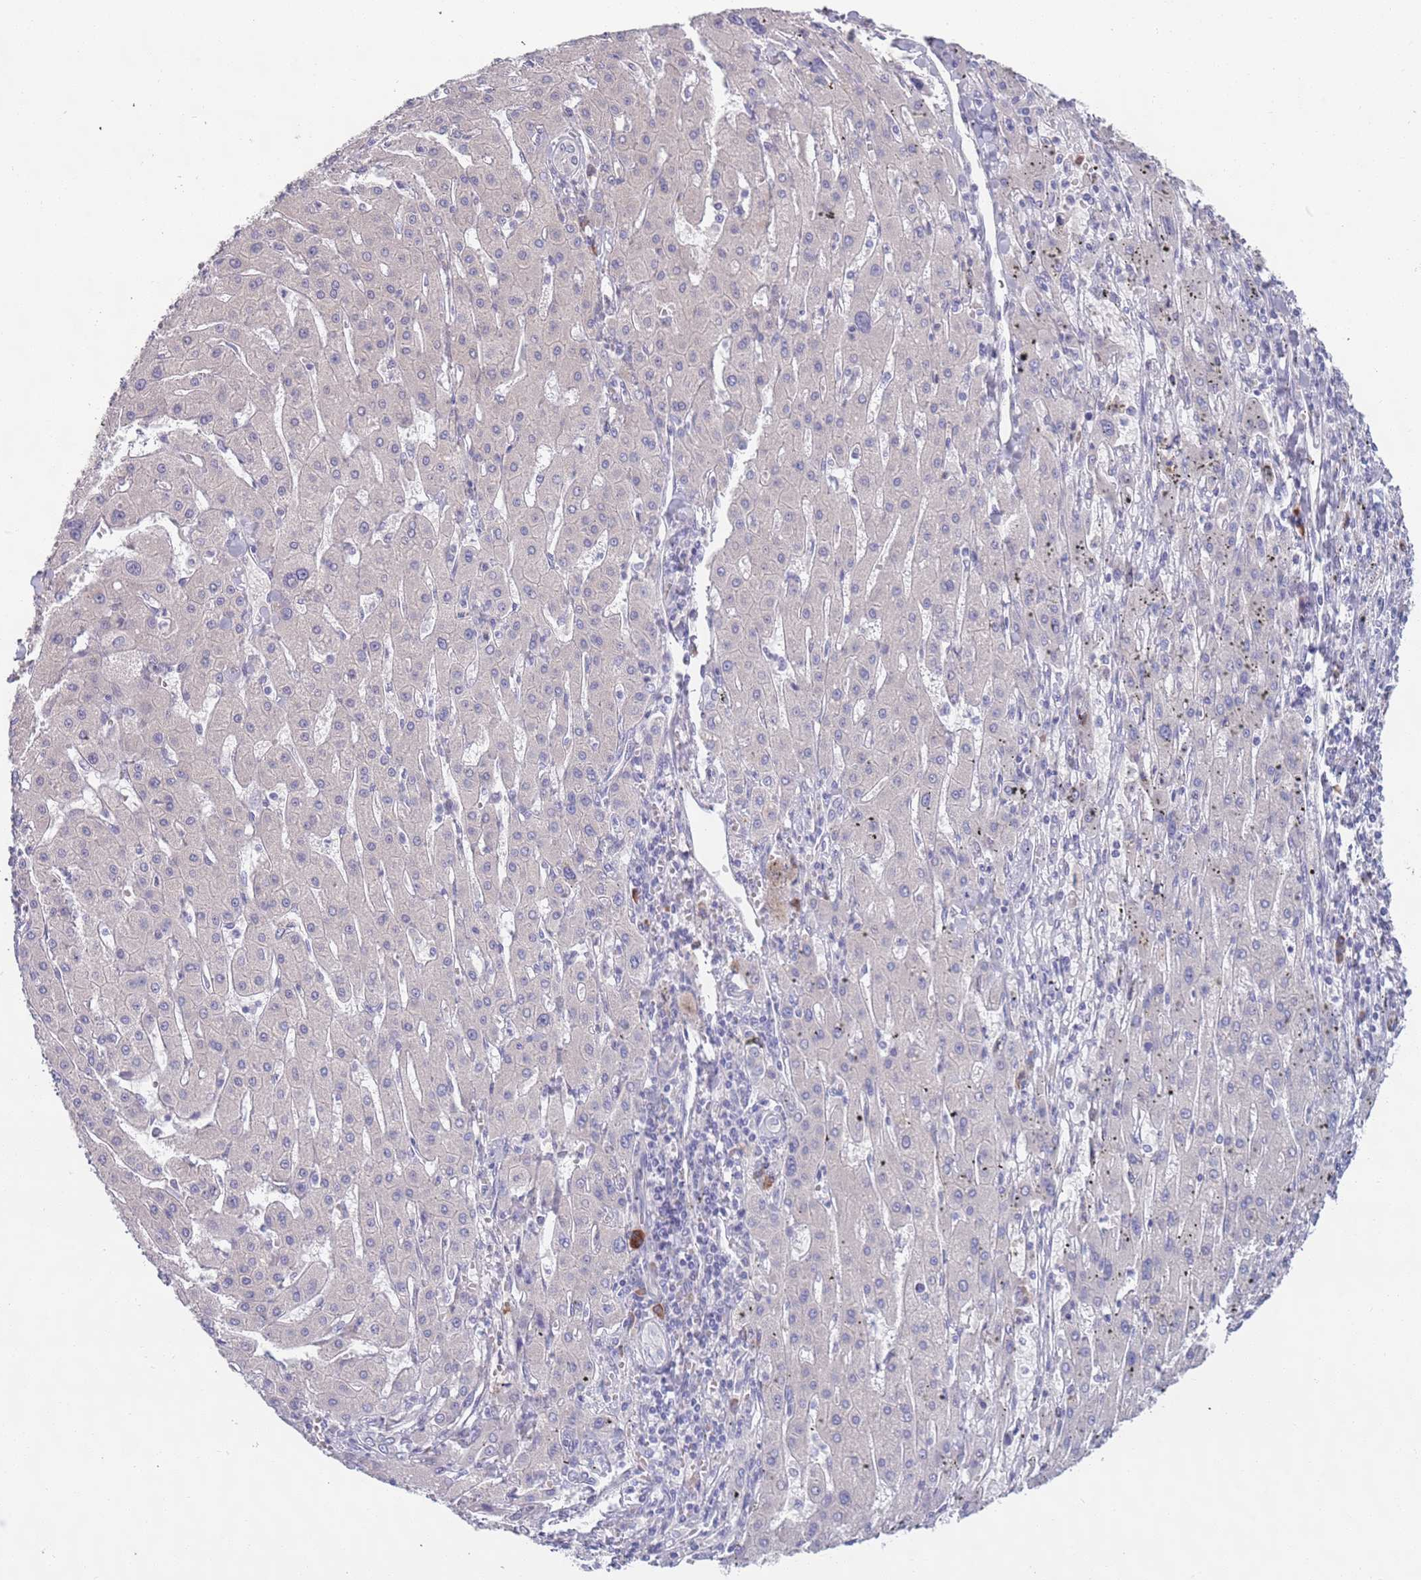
{"staining": {"intensity": "negative", "quantity": "none", "location": "none"}, "tissue": "liver cancer", "cell_type": "Tumor cells", "image_type": "cancer", "snomed": [{"axis": "morphology", "description": "Carcinoma, Hepatocellular, NOS"}, {"axis": "topography", "description": "Liver"}], "caption": "Immunohistochemistry (IHC) histopathology image of neoplastic tissue: human liver cancer (hepatocellular carcinoma) stained with DAB displays no significant protein expression in tumor cells.", "gene": "LTB", "patient": {"sex": "male", "age": 72}}